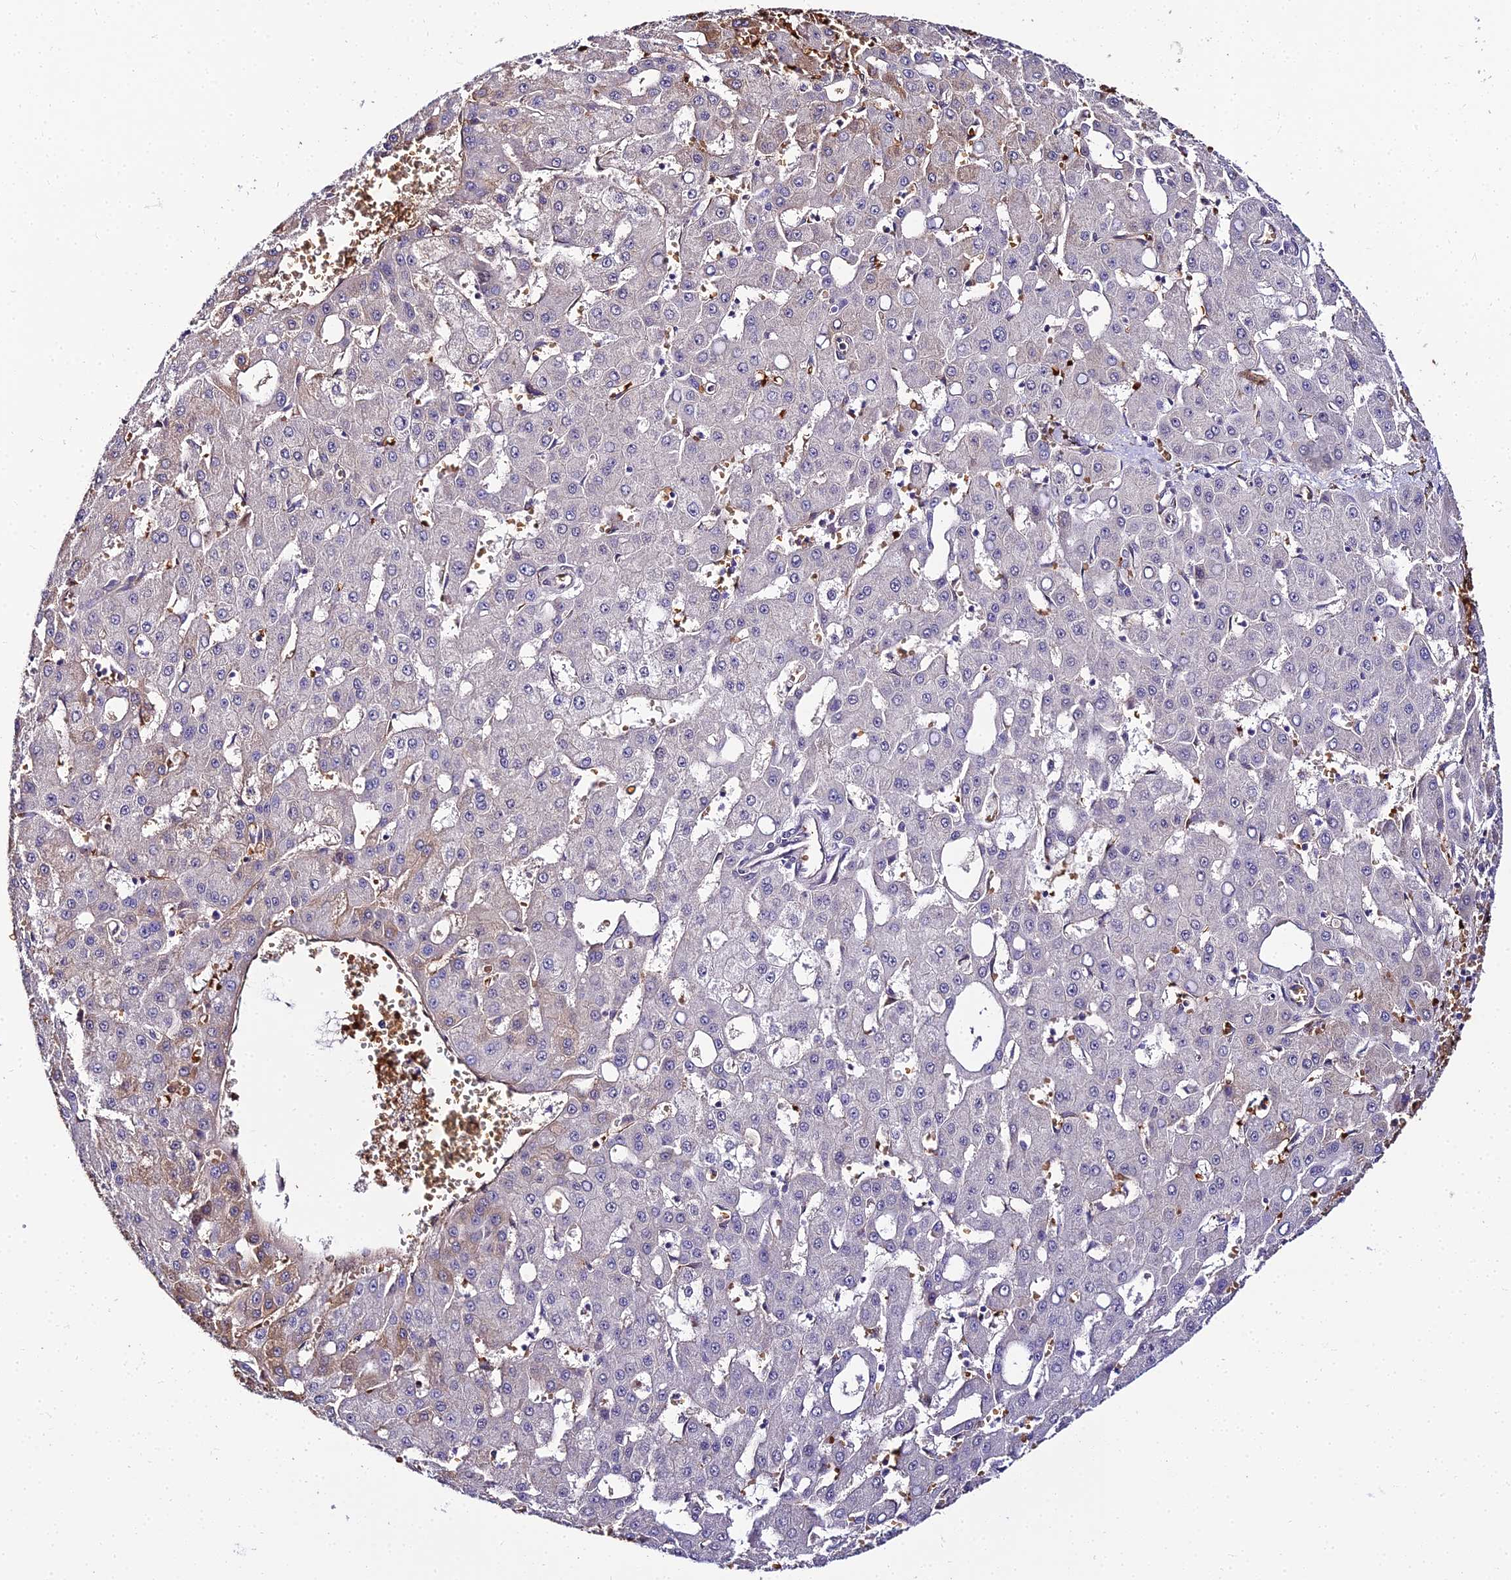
{"staining": {"intensity": "weak", "quantity": "<25%", "location": "cytoplasmic/membranous"}, "tissue": "liver cancer", "cell_type": "Tumor cells", "image_type": "cancer", "snomed": [{"axis": "morphology", "description": "Carcinoma, Hepatocellular, NOS"}, {"axis": "topography", "description": "Liver"}], "caption": "The image displays no significant expression in tumor cells of hepatocellular carcinoma (liver). (Immunohistochemistry, brightfield microscopy, high magnification).", "gene": "BCL9", "patient": {"sex": "male", "age": 47}}